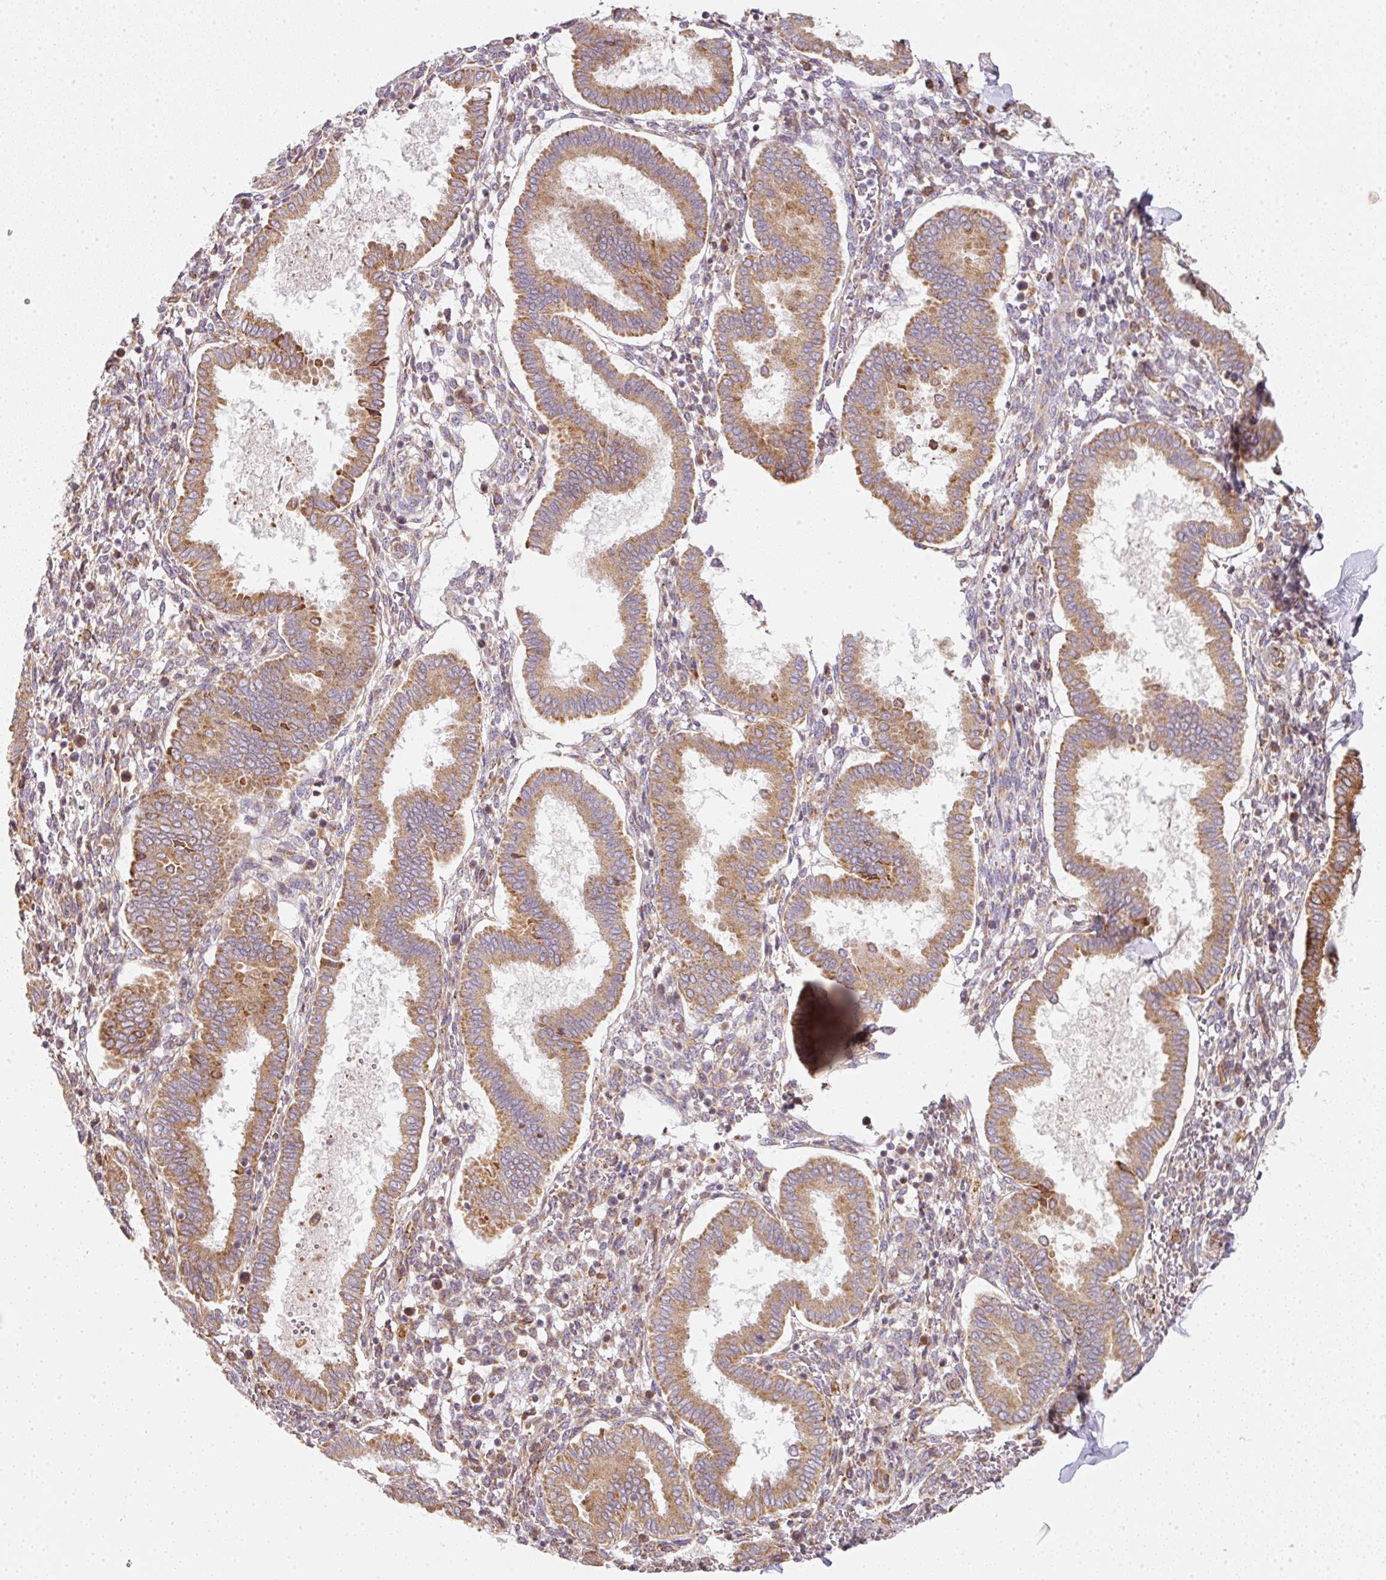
{"staining": {"intensity": "negative", "quantity": "none", "location": "none"}, "tissue": "endometrium", "cell_type": "Cells in endometrial stroma", "image_type": "normal", "snomed": [{"axis": "morphology", "description": "Normal tissue, NOS"}, {"axis": "topography", "description": "Endometrium"}], "caption": "Cells in endometrial stroma are negative for protein expression in unremarkable human endometrium. The staining was performed using DAB to visualize the protein expression in brown, while the nuclei were stained in blue with hematoxylin (Magnification: 20x).", "gene": "MORN4", "patient": {"sex": "female", "age": 24}}